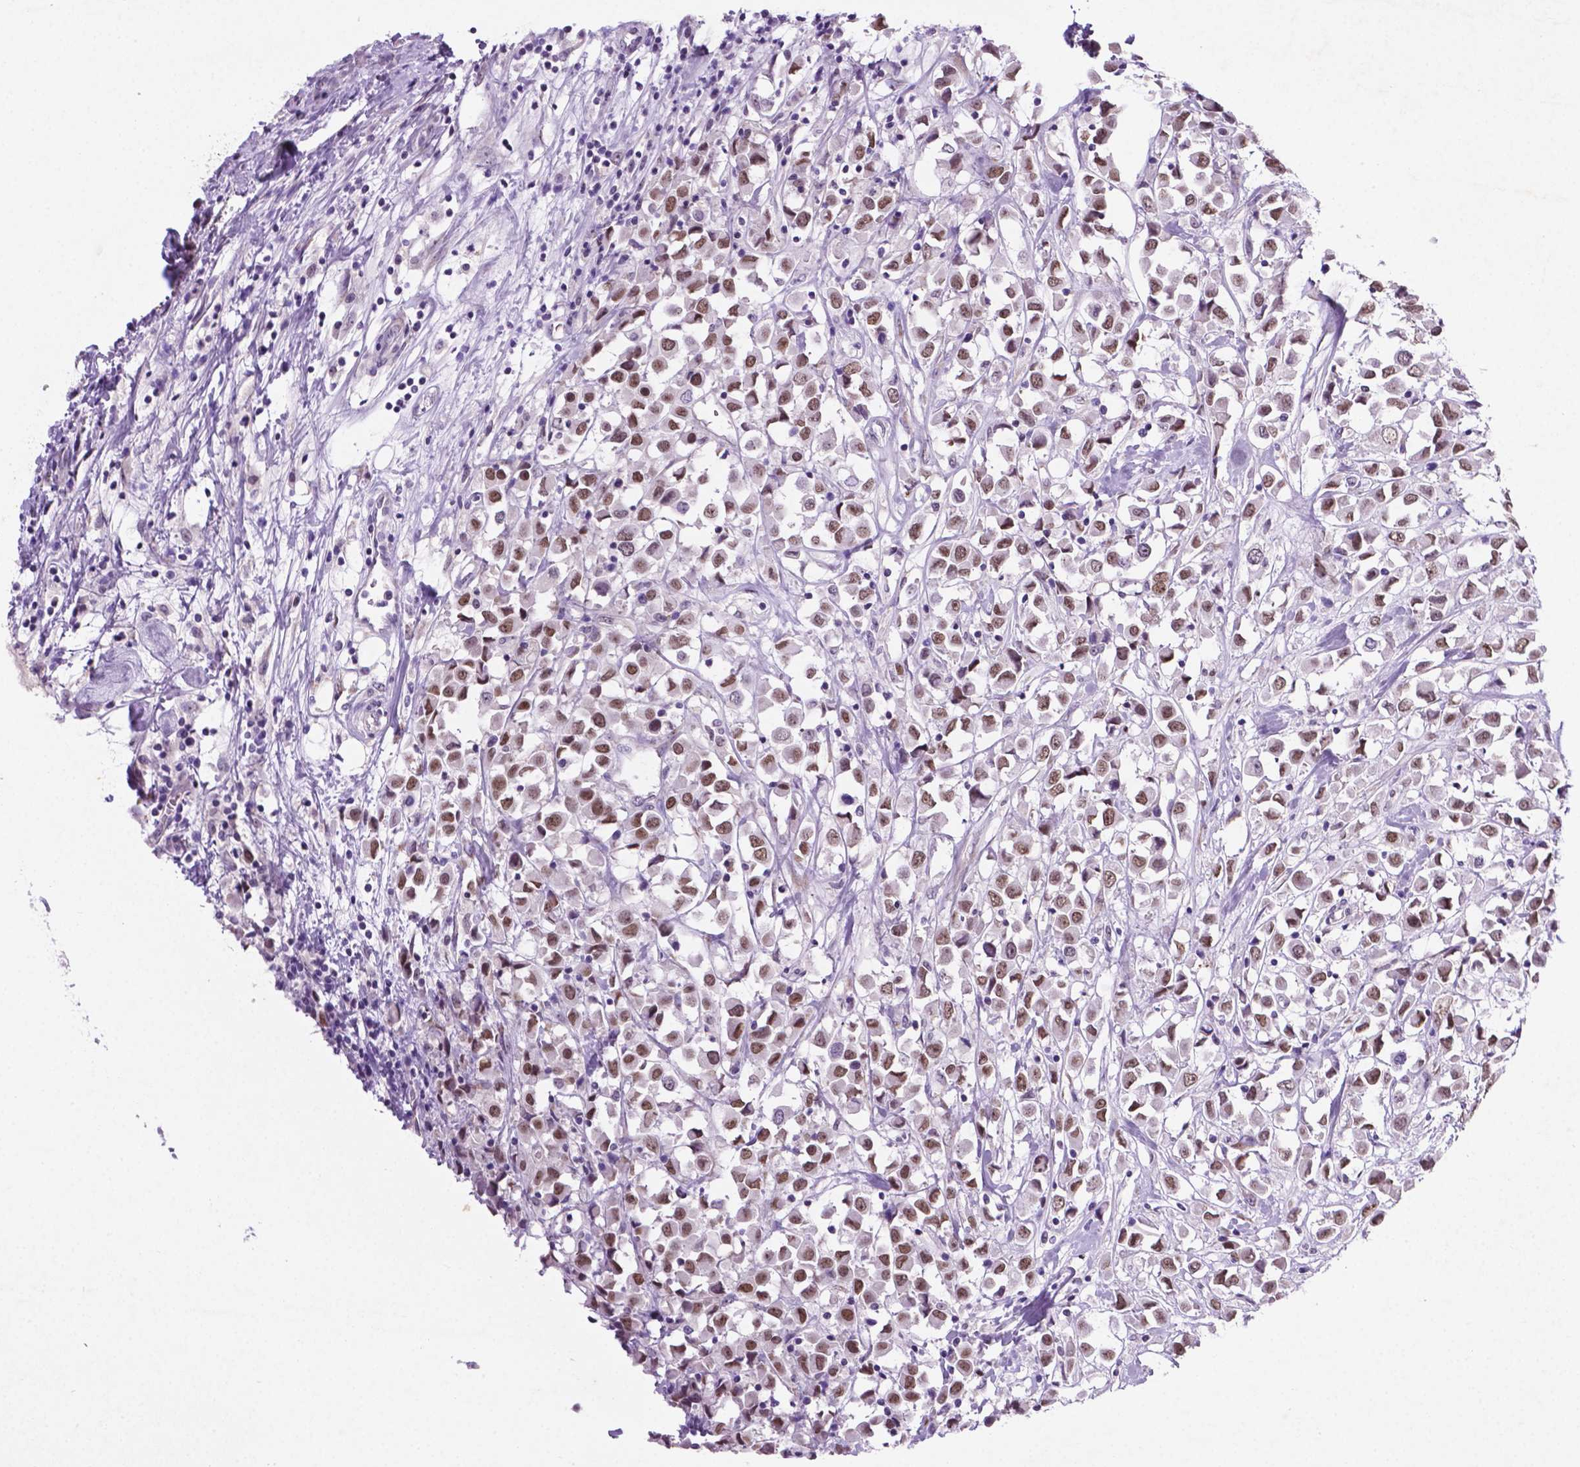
{"staining": {"intensity": "moderate", "quantity": ">75%", "location": "nuclear"}, "tissue": "breast cancer", "cell_type": "Tumor cells", "image_type": "cancer", "snomed": [{"axis": "morphology", "description": "Duct carcinoma"}, {"axis": "topography", "description": "Breast"}], "caption": "Breast intraductal carcinoma was stained to show a protein in brown. There is medium levels of moderate nuclear staining in approximately >75% of tumor cells.", "gene": "C18orf21", "patient": {"sex": "female", "age": 61}}